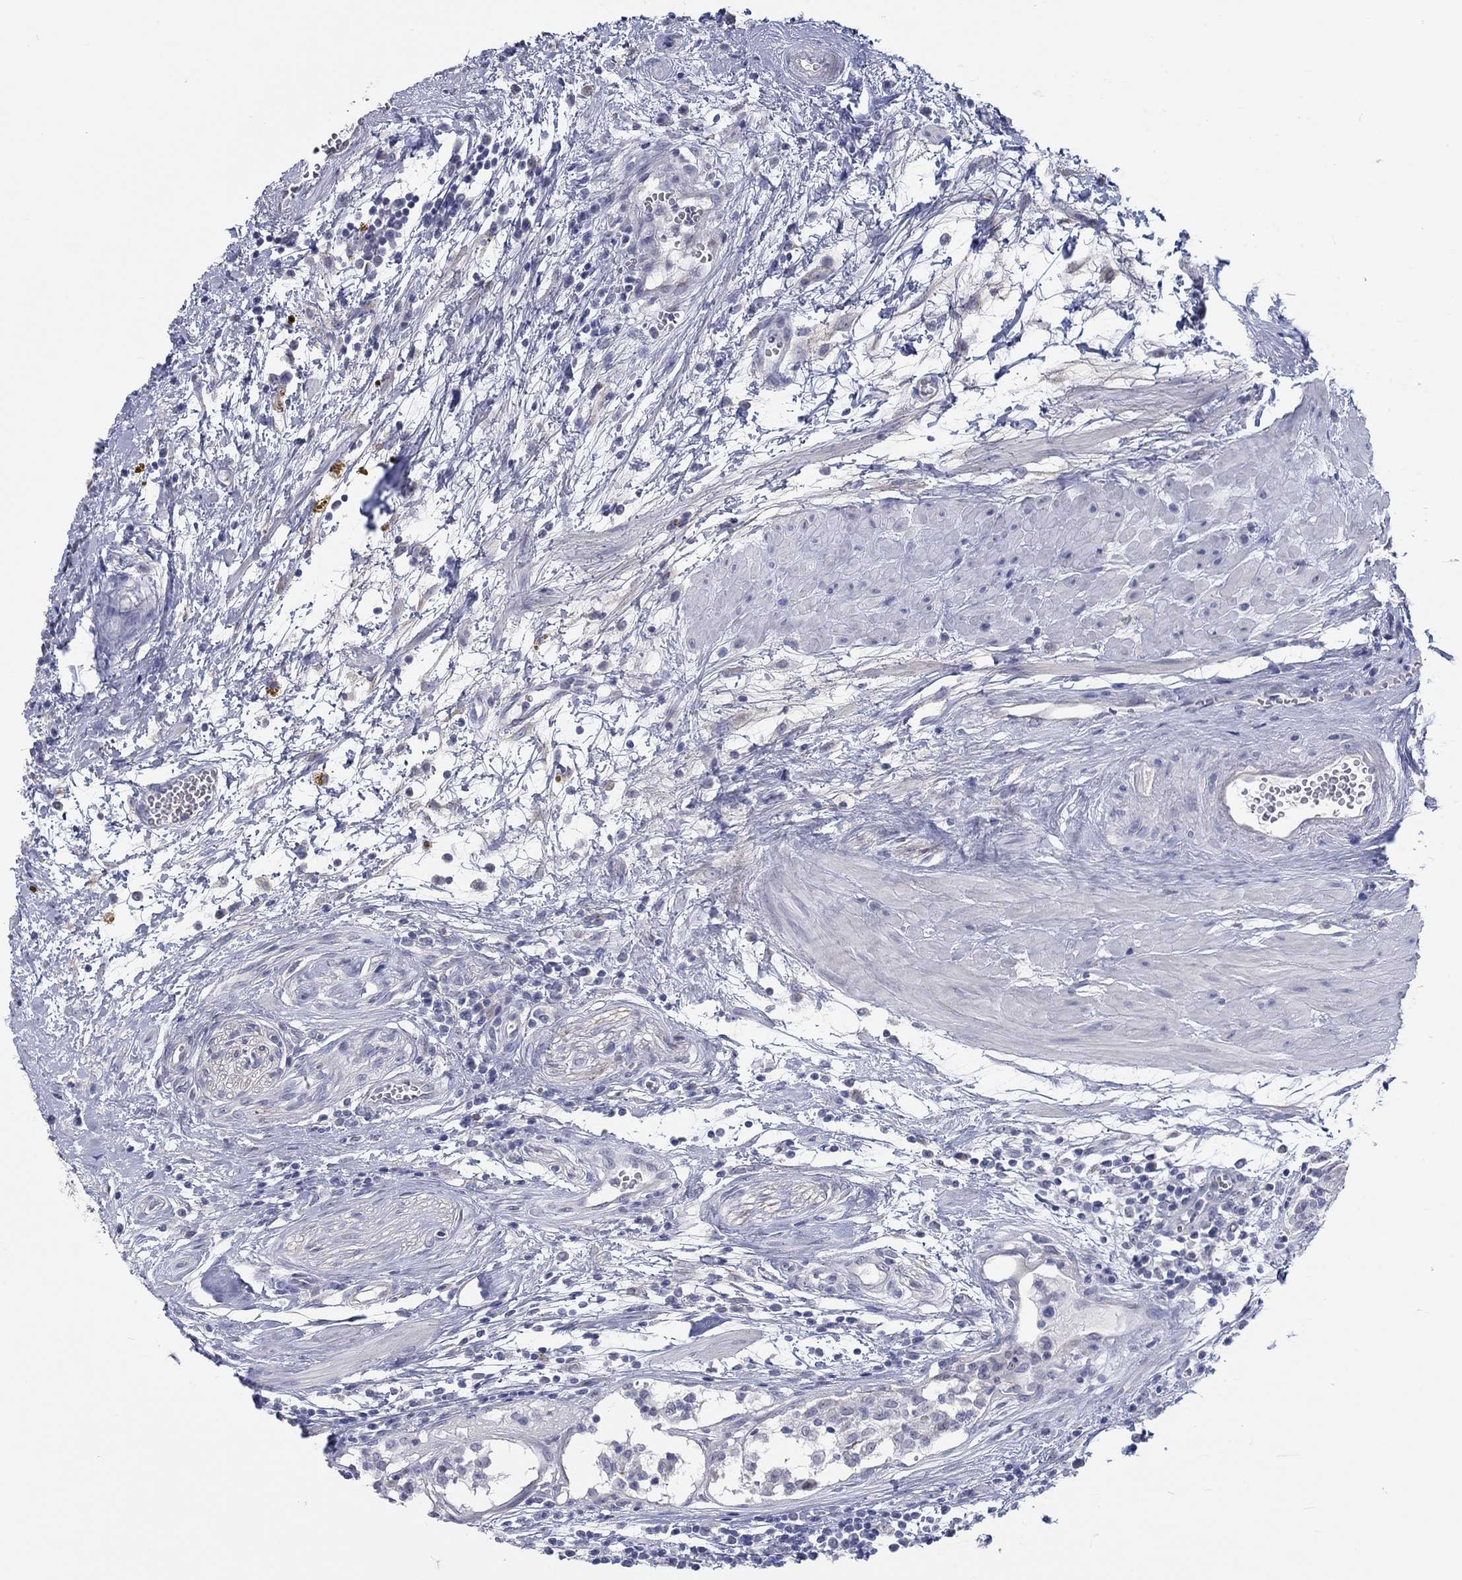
{"staining": {"intensity": "weak", "quantity": "<25%", "location": "cytoplasmic/membranous"}, "tissue": "seminal vesicle", "cell_type": "Glandular cells", "image_type": "normal", "snomed": [{"axis": "morphology", "description": "Normal tissue, NOS"}, {"axis": "morphology", "description": "Urothelial carcinoma, NOS"}, {"axis": "topography", "description": "Urinary bladder"}, {"axis": "topography", "description": "Seminal veicle"}], "caption": "IHC histopathology image of benign seminal vesicle: seminal vesicle stained with DAB shows no significant protein staining in glandular cells. The staining was performed using DAB (3,3'-diaminobenzidine) to visualize the protein expression in brown, while the nuclei were stained in blue with hematoxylin (Magnification: 20x).", "gene": "LRRC4C", "patient": {"sex": "male", "age": 76}}